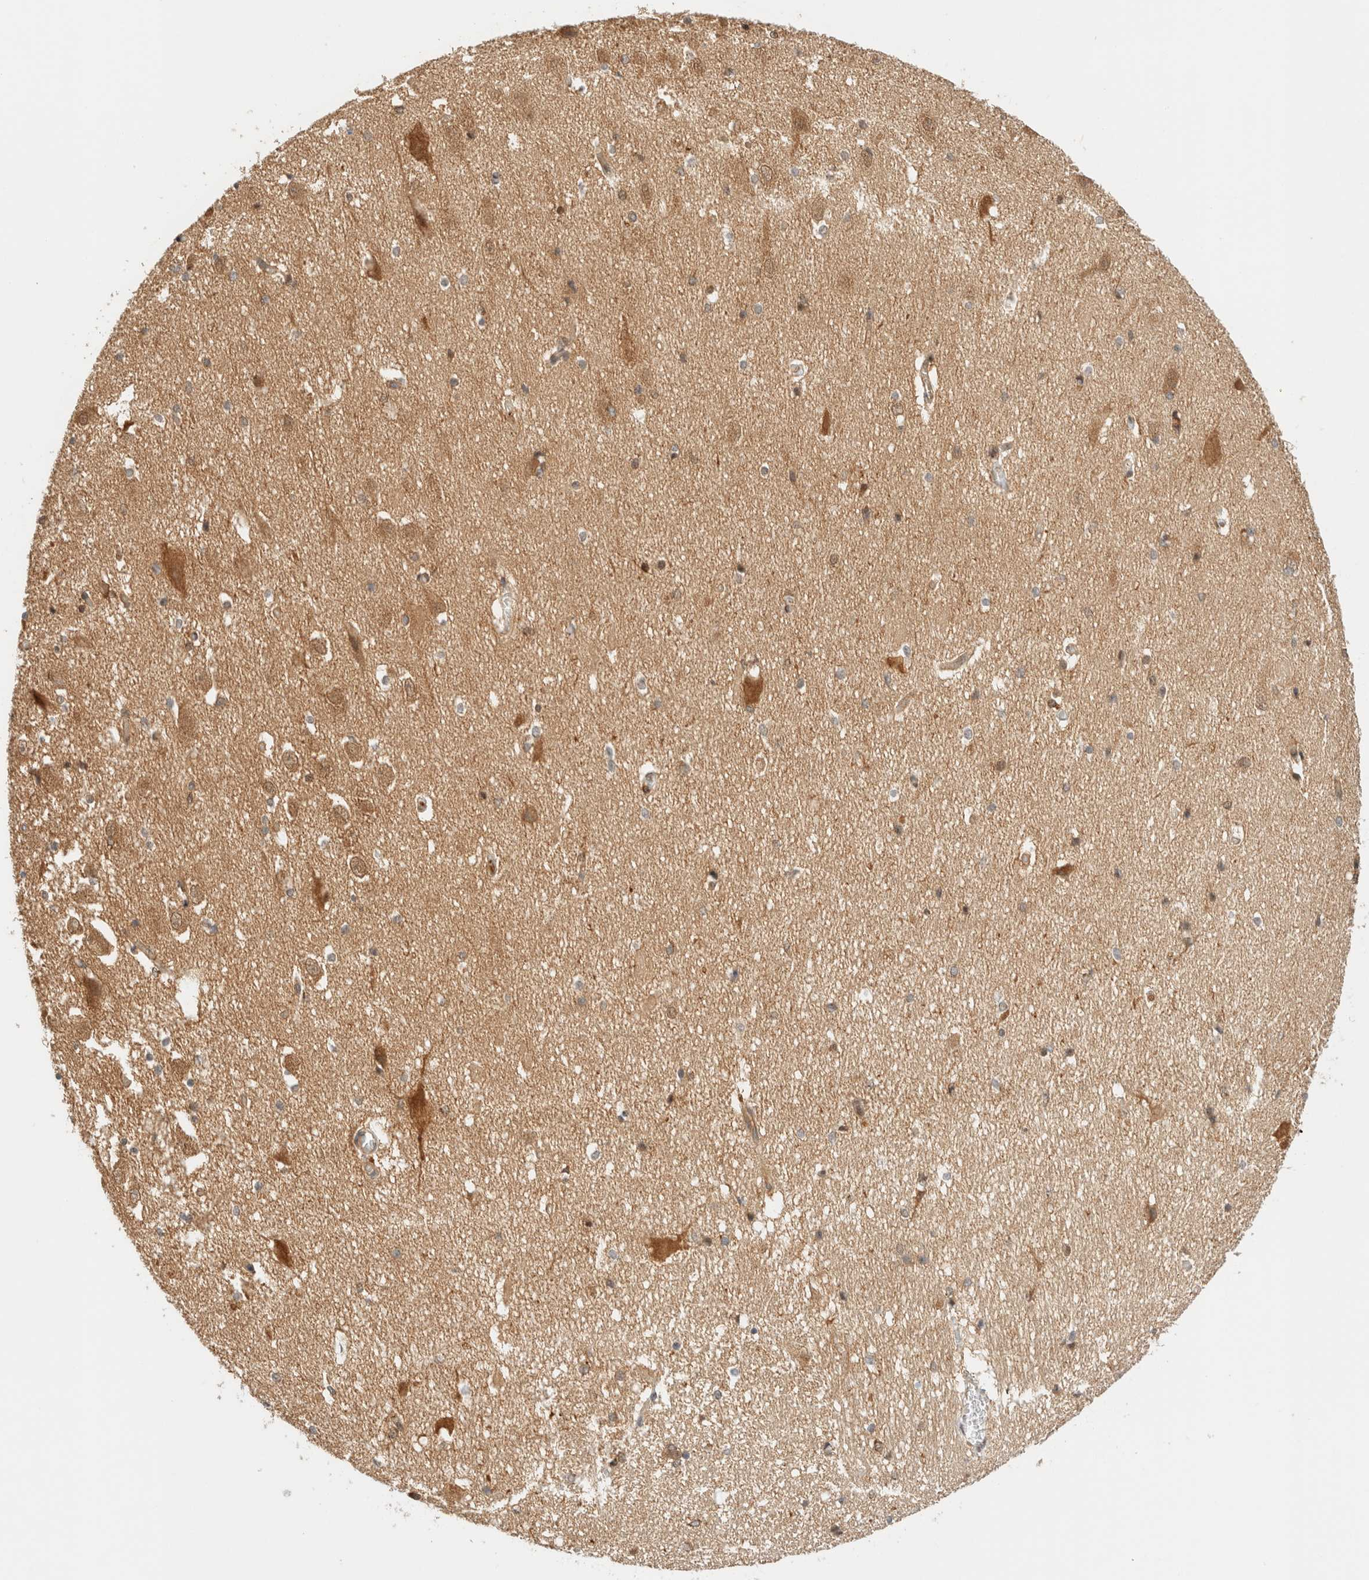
{"staining": {"intensity": "weak", "quantity": "<25%", "location": "cytoplasmic/membranous"}, "tissue": "hippocampus", "cell_type": "Glial cells", "image_type": "normal", "snomed": [{"axis": "morphology", "description": "Normal tissue, NOS"}, {"axis": "topography", "description": "Hippocampus"}], "caption": "This histopathology image is of normal hippocampus stained with immunohistochemistry to label a protein in brown with the nuclei are counter-stained blue. There is no positivity in glial cells. The staining was performed using DAB (3,3'-diaminobenzidine) to visualize the protein expression in brown, while the nuclei were stained in blue with hematoxylin (Magnification: 20x).", "gene": "RABEP1", "patient": {"sex": "female", "age": 19}}